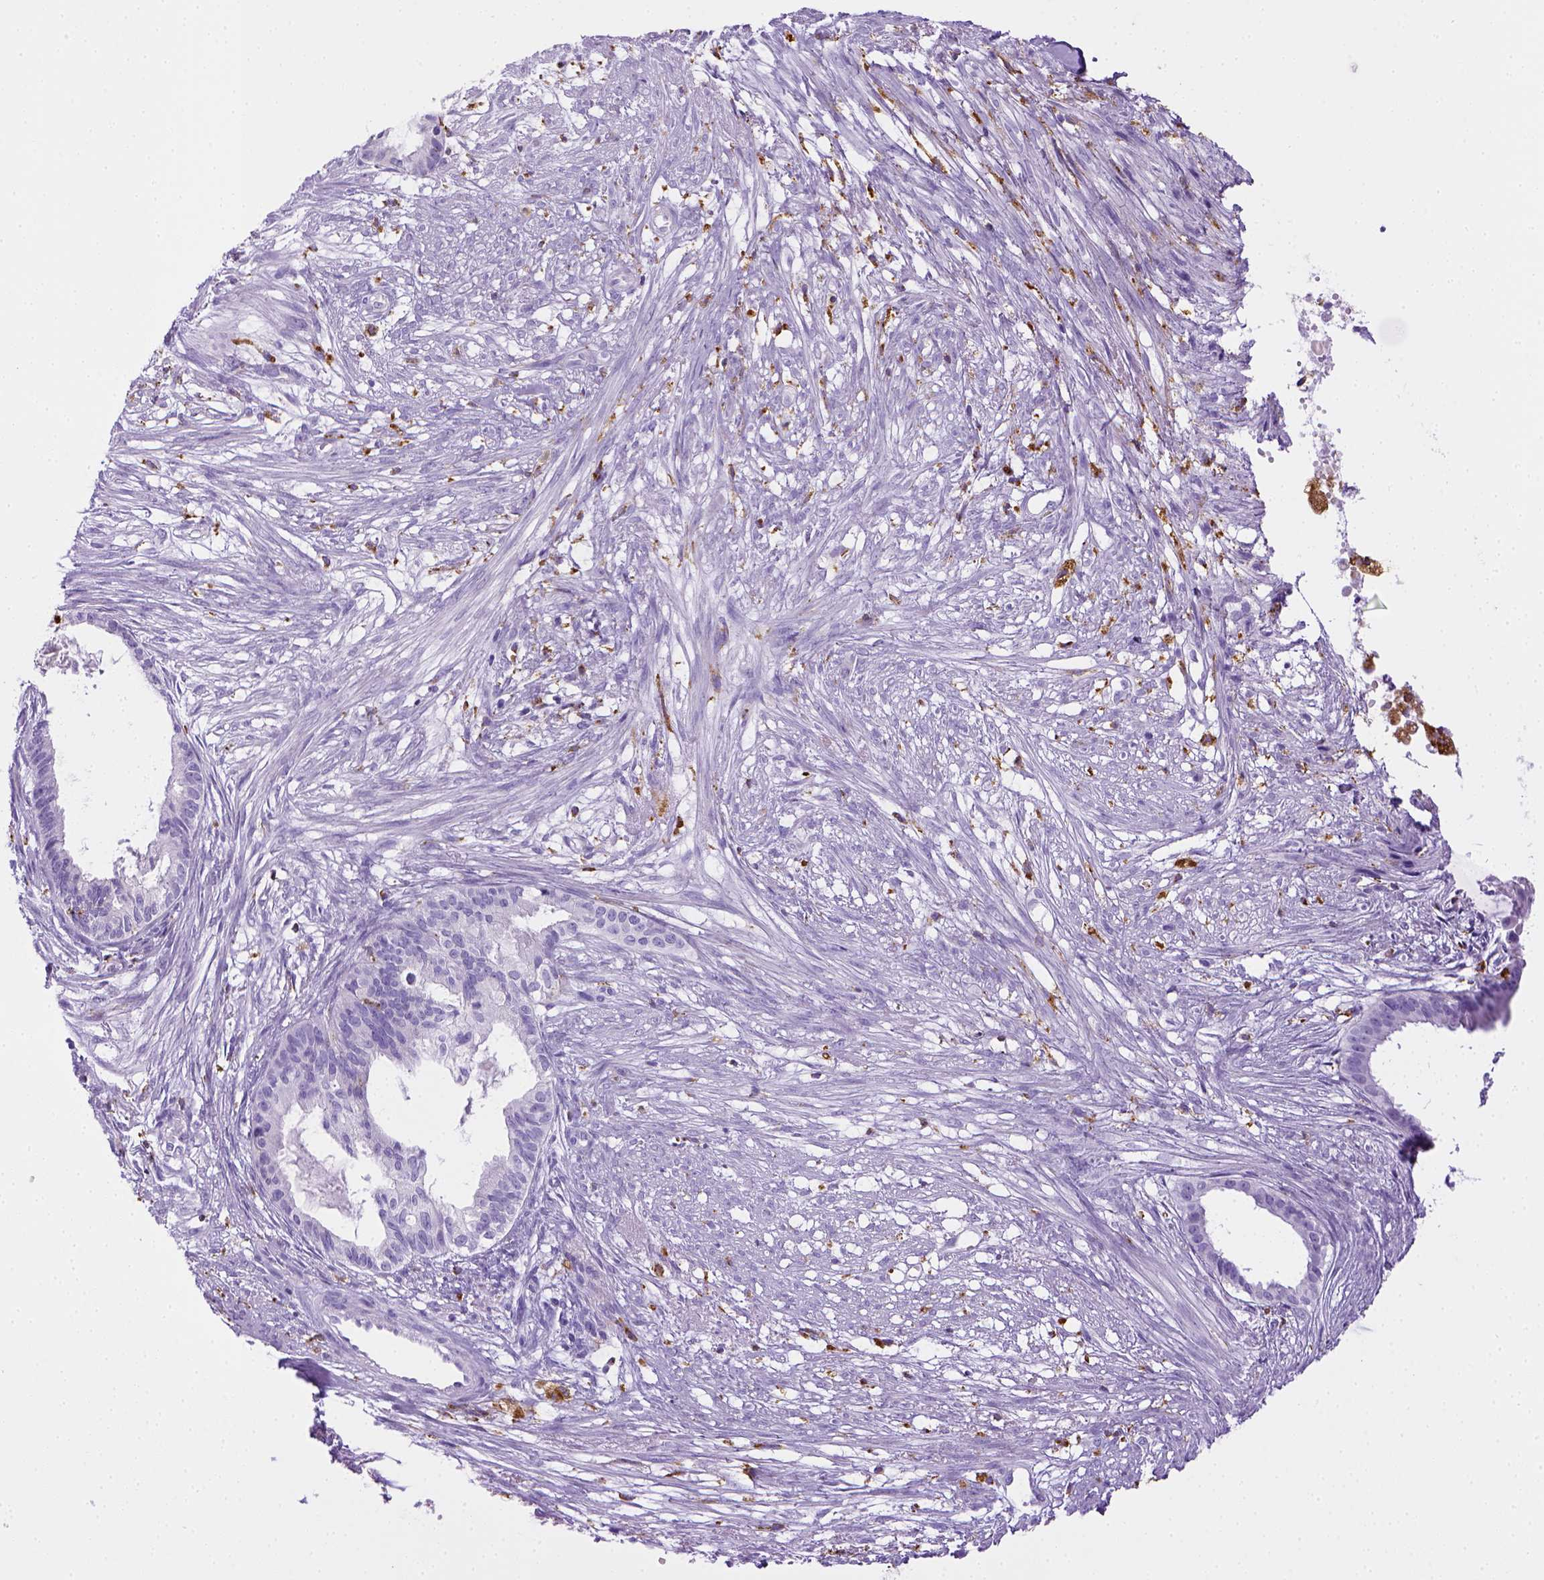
{"staining": {"intensity": "negative", "quantity": "none", "location": "none"}, "tissue": "endometrial cancer", "cell_type": "Tumor cells", "image_type": "cancer", "snomed": [{"axis": "morphology", "description": "Adenocarcinoma, NOS"}, {"axis": "topography", "description": "Endometrium"}], "caption": "This photomicrograph is of endometrial cancer stained with IHC to label a protein in brown with the nuclei are counter-stained blue. There is no staining in tumor cells.", "gene": "CD68", "patient": {"sex": "female", "age": 86}}